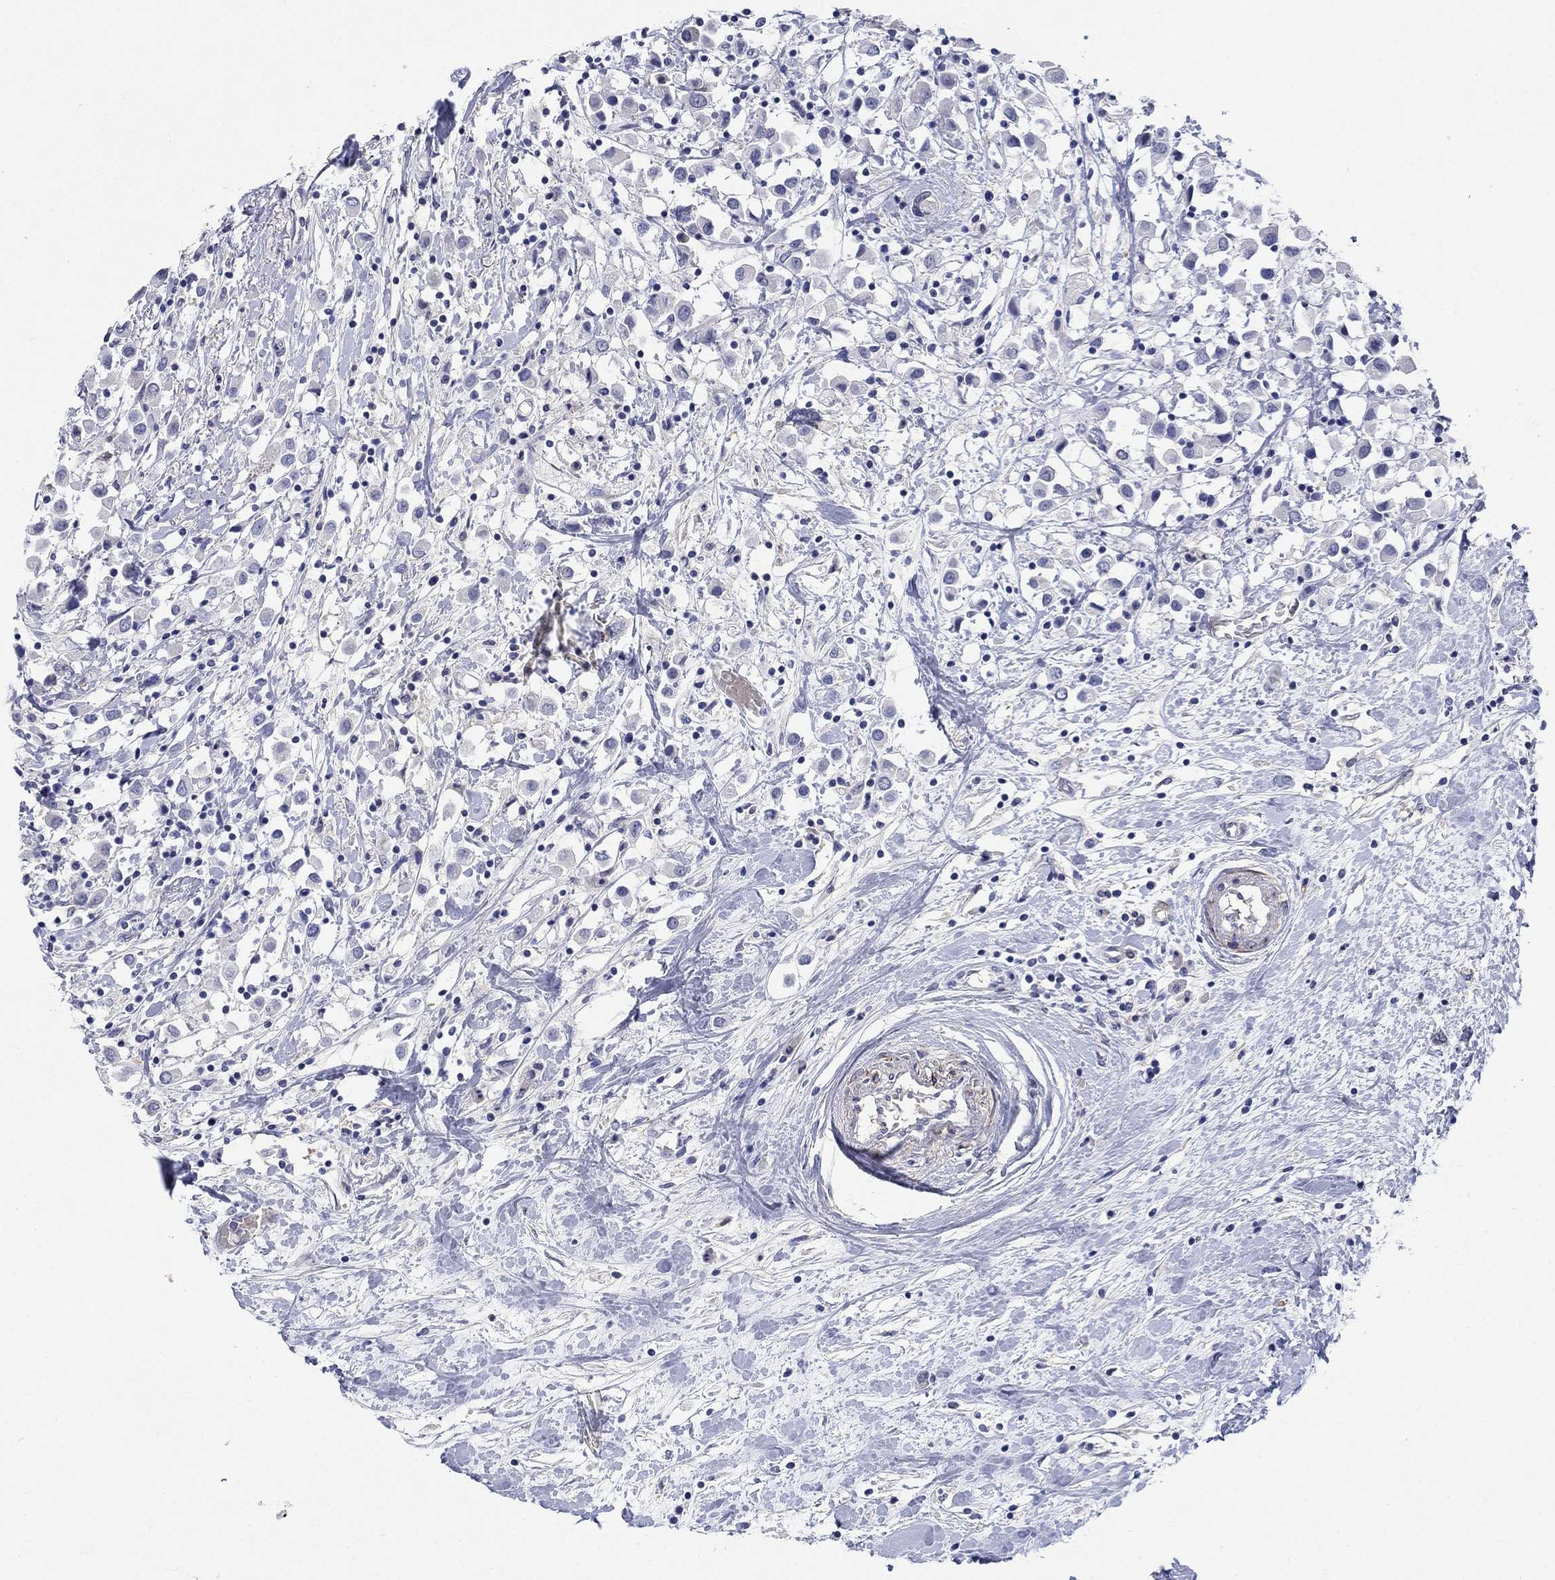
{"staining": {"intensity": "negative", "quantity": "none", "location": "none"}, "tissue": "breast cancer", "cell_type": "Tumor cells", "image_type": "cancer", "snomed": [{"axis": "morphology", "description": "Duct carcinoma"}, {"axis": "topography", "description": "Breast"}], "caption": "Infiltrating ductal carcinoma (breast) was stained to show a protein in brown. There is no significant positivity in tumor cells.", "gene": "PTPRZ1", "patient": {"sex": "female", "age": 61}}